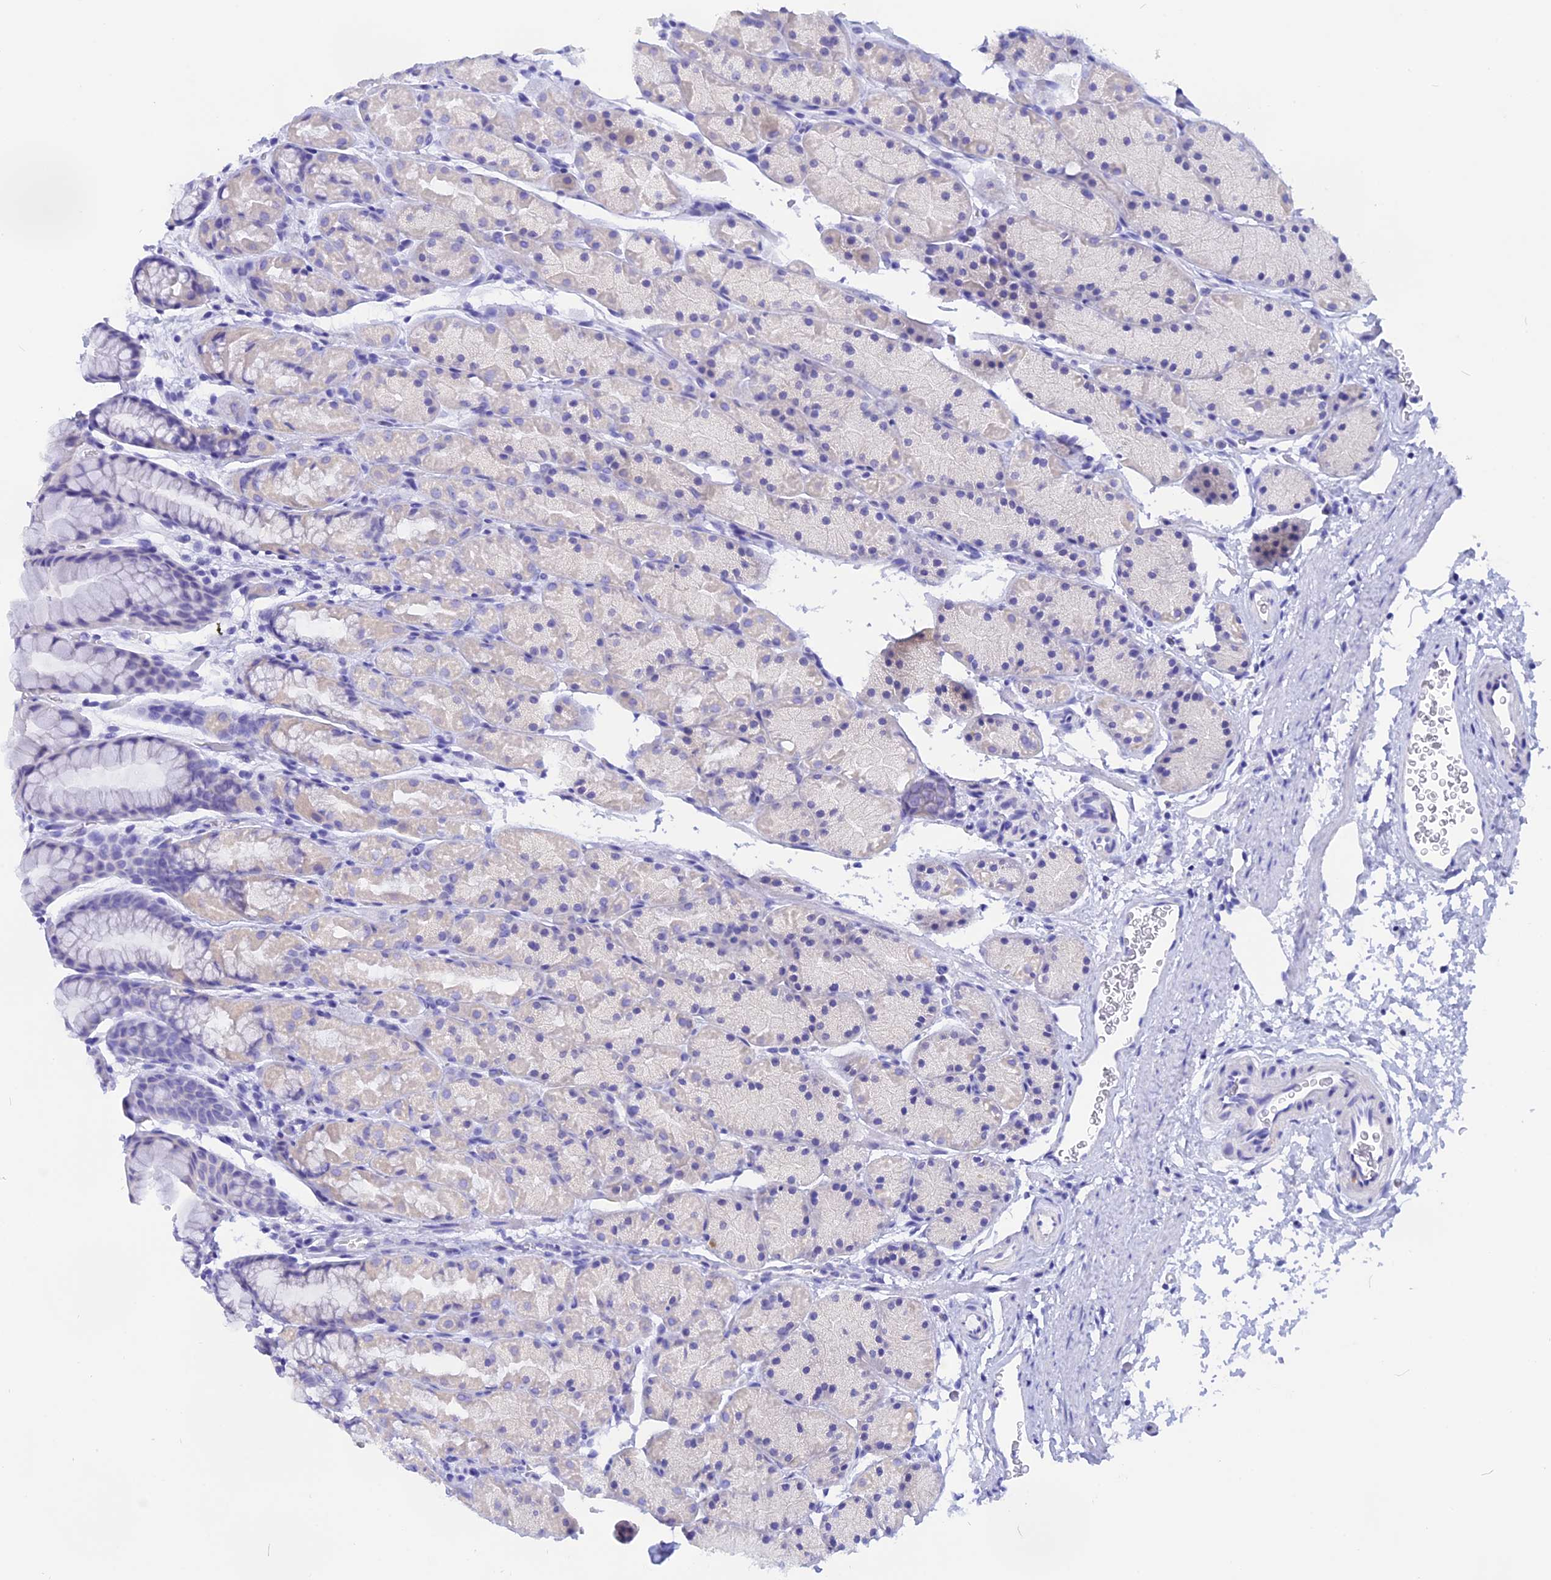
{"staining": {"intensity": "weak", "quantity": "<25%", "location": "cytoplasmic/membranous"}, "tissue": "stomach", "cell_type": "Glandular cells", "image_type": "normal", "snomed": [{"axis": "morphology", "description": "Normal tissue, NOS"}, {"axis": "topography", "description": "Stomach, upper"}, {"axis": "topography", "description": "Stomach"}], "caption": "An IHC histopathology image of benign stomach is shown. There is no staining in glandular cells of stomach.", "gene": "ISCA1", "patient": {"sex": "male", "age": 47}}